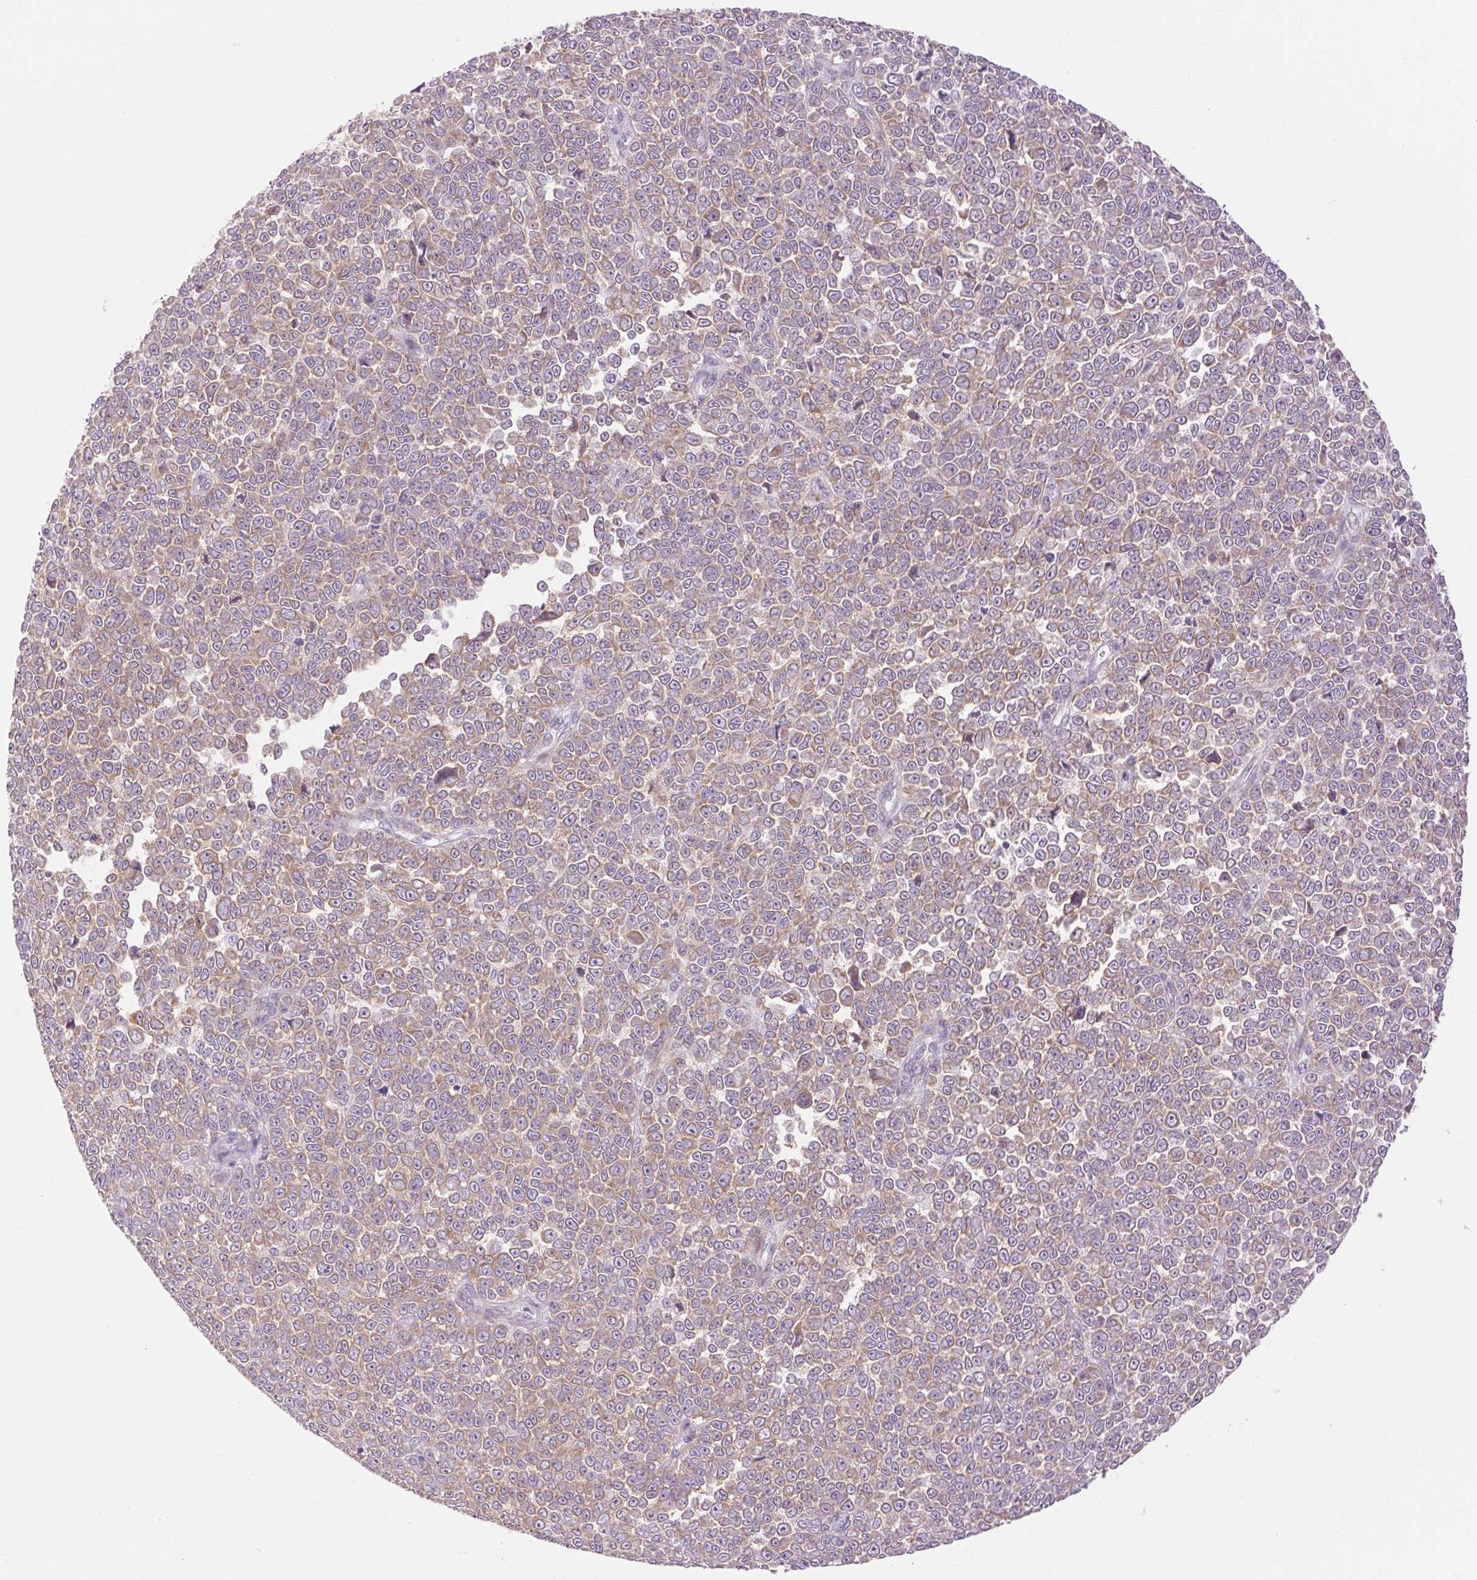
{"staining": {"intensity": "moderate", "quantity": ">75%", "location": "cytoplasmic/membranous"}, "tissue": "melanoma", "cell_type": "Tumor cells", "image_type": "cancer", "snomed": [{"axis": "morphology", "description": "Malignant melanoma, NOS"}, {"axis": "topography", "description": "Skin"}], "caption": "This photomicrograph shows IHC staining of human malignant melanoma, with medium moderate cytoplasmic/membranous positivity in approximately >75% of tumor cells.", "gene": "SOWAHC", "patient": {"sex": "female", "age": 95}}